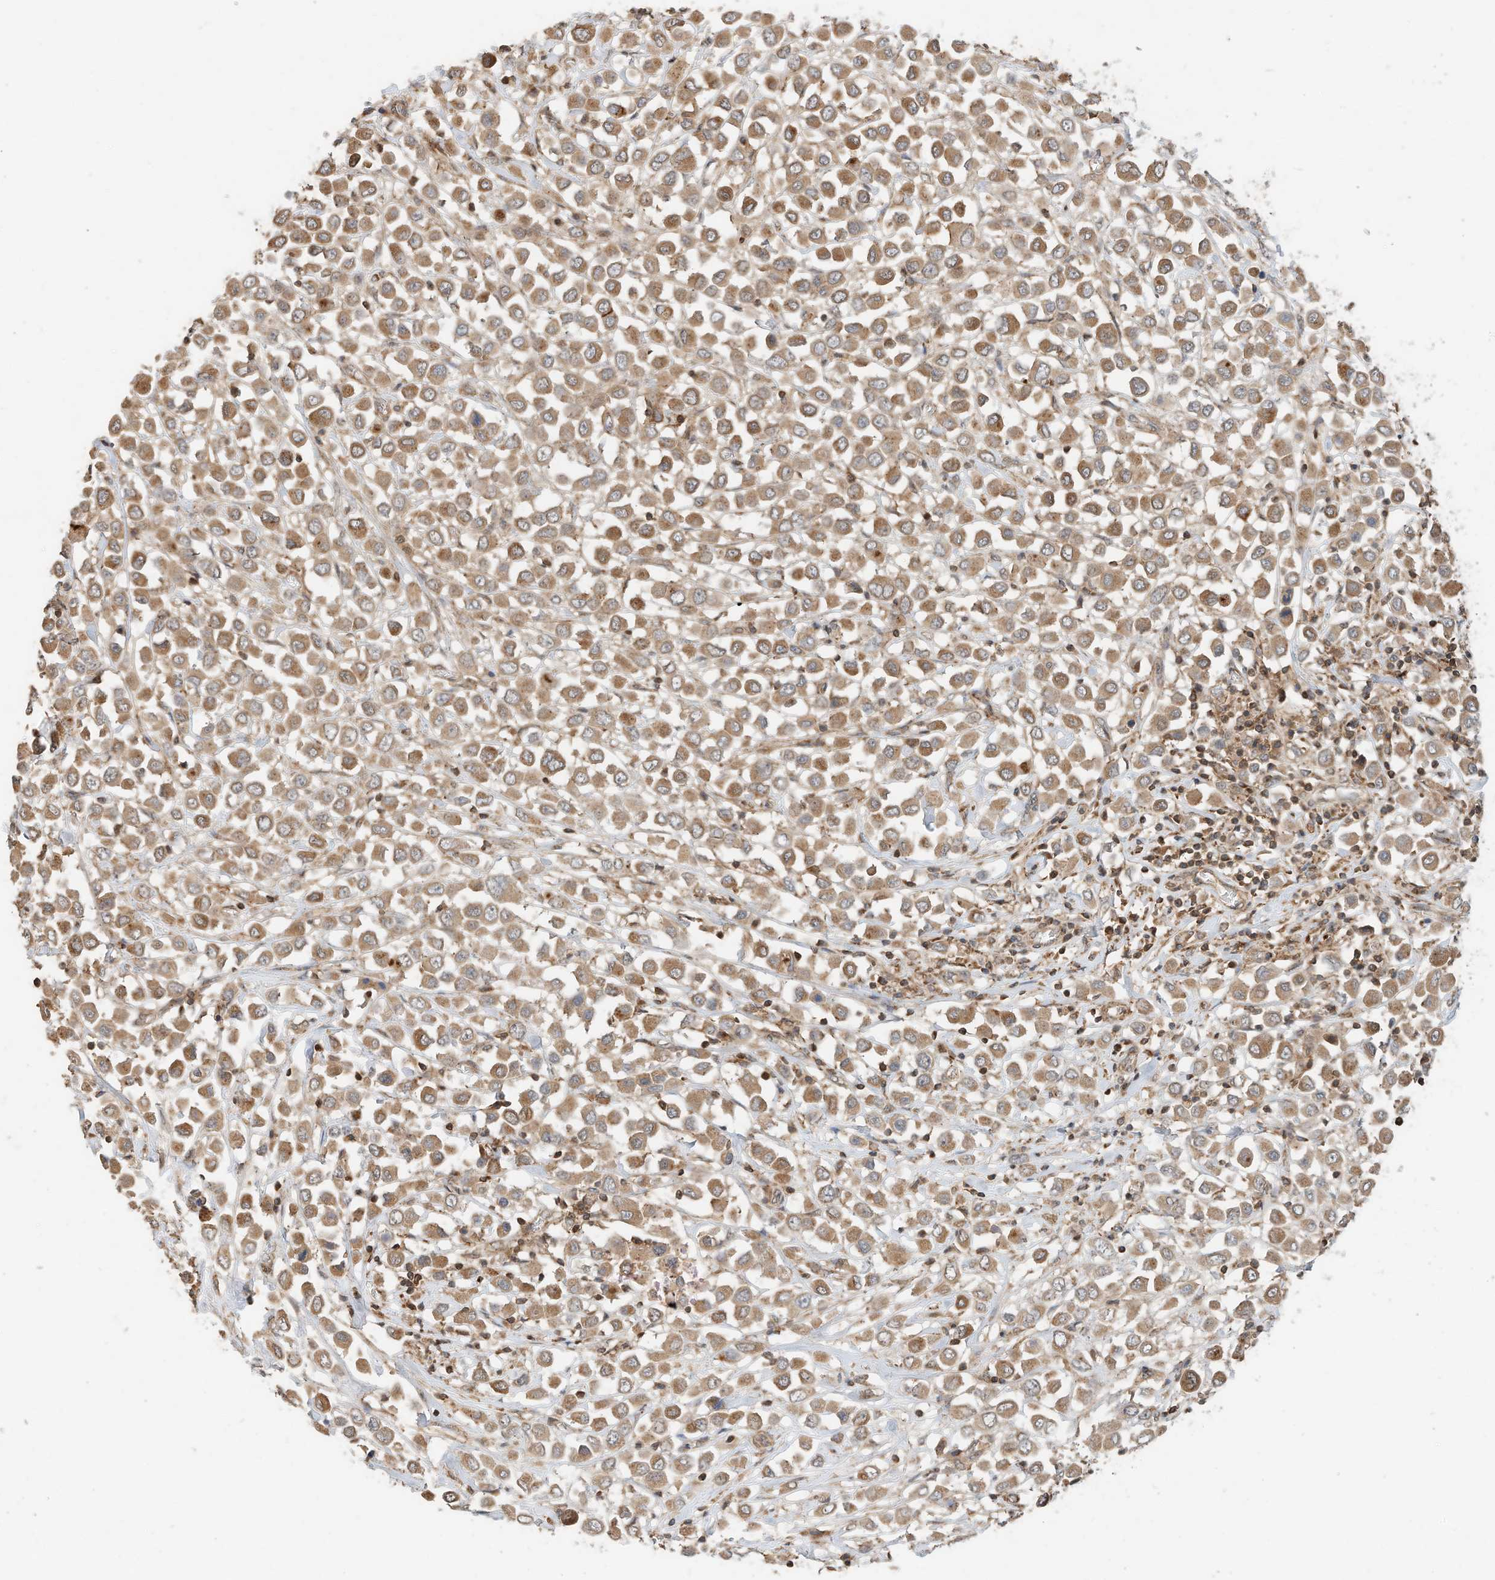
{"staining": {"intensity": "moderate", "quantity": ">75%", "location": "cytoplasmic/membranous"}, "tissue": "breast cancer", "cell_type": "Tumor cells", "image_type": "cancer", "snomed": [{"axis": "morphology", "description": "Duct carcinoma"}, {"axis": "topography", "description": "Breast"}], "caption": "An image of invasive ductal carcinoma (breast) stained for a protein demonstrates moderate cytoplasmic/membranous brown staining in tumor cells. Using DAB (3,3'-diaminobenzidine) (brown) and hematoxylin (blue) stains, captured at high magnification using brightfield microscopy.", "gene": "CPAMD8", "patient": {"sex": "female", "age": 61}}